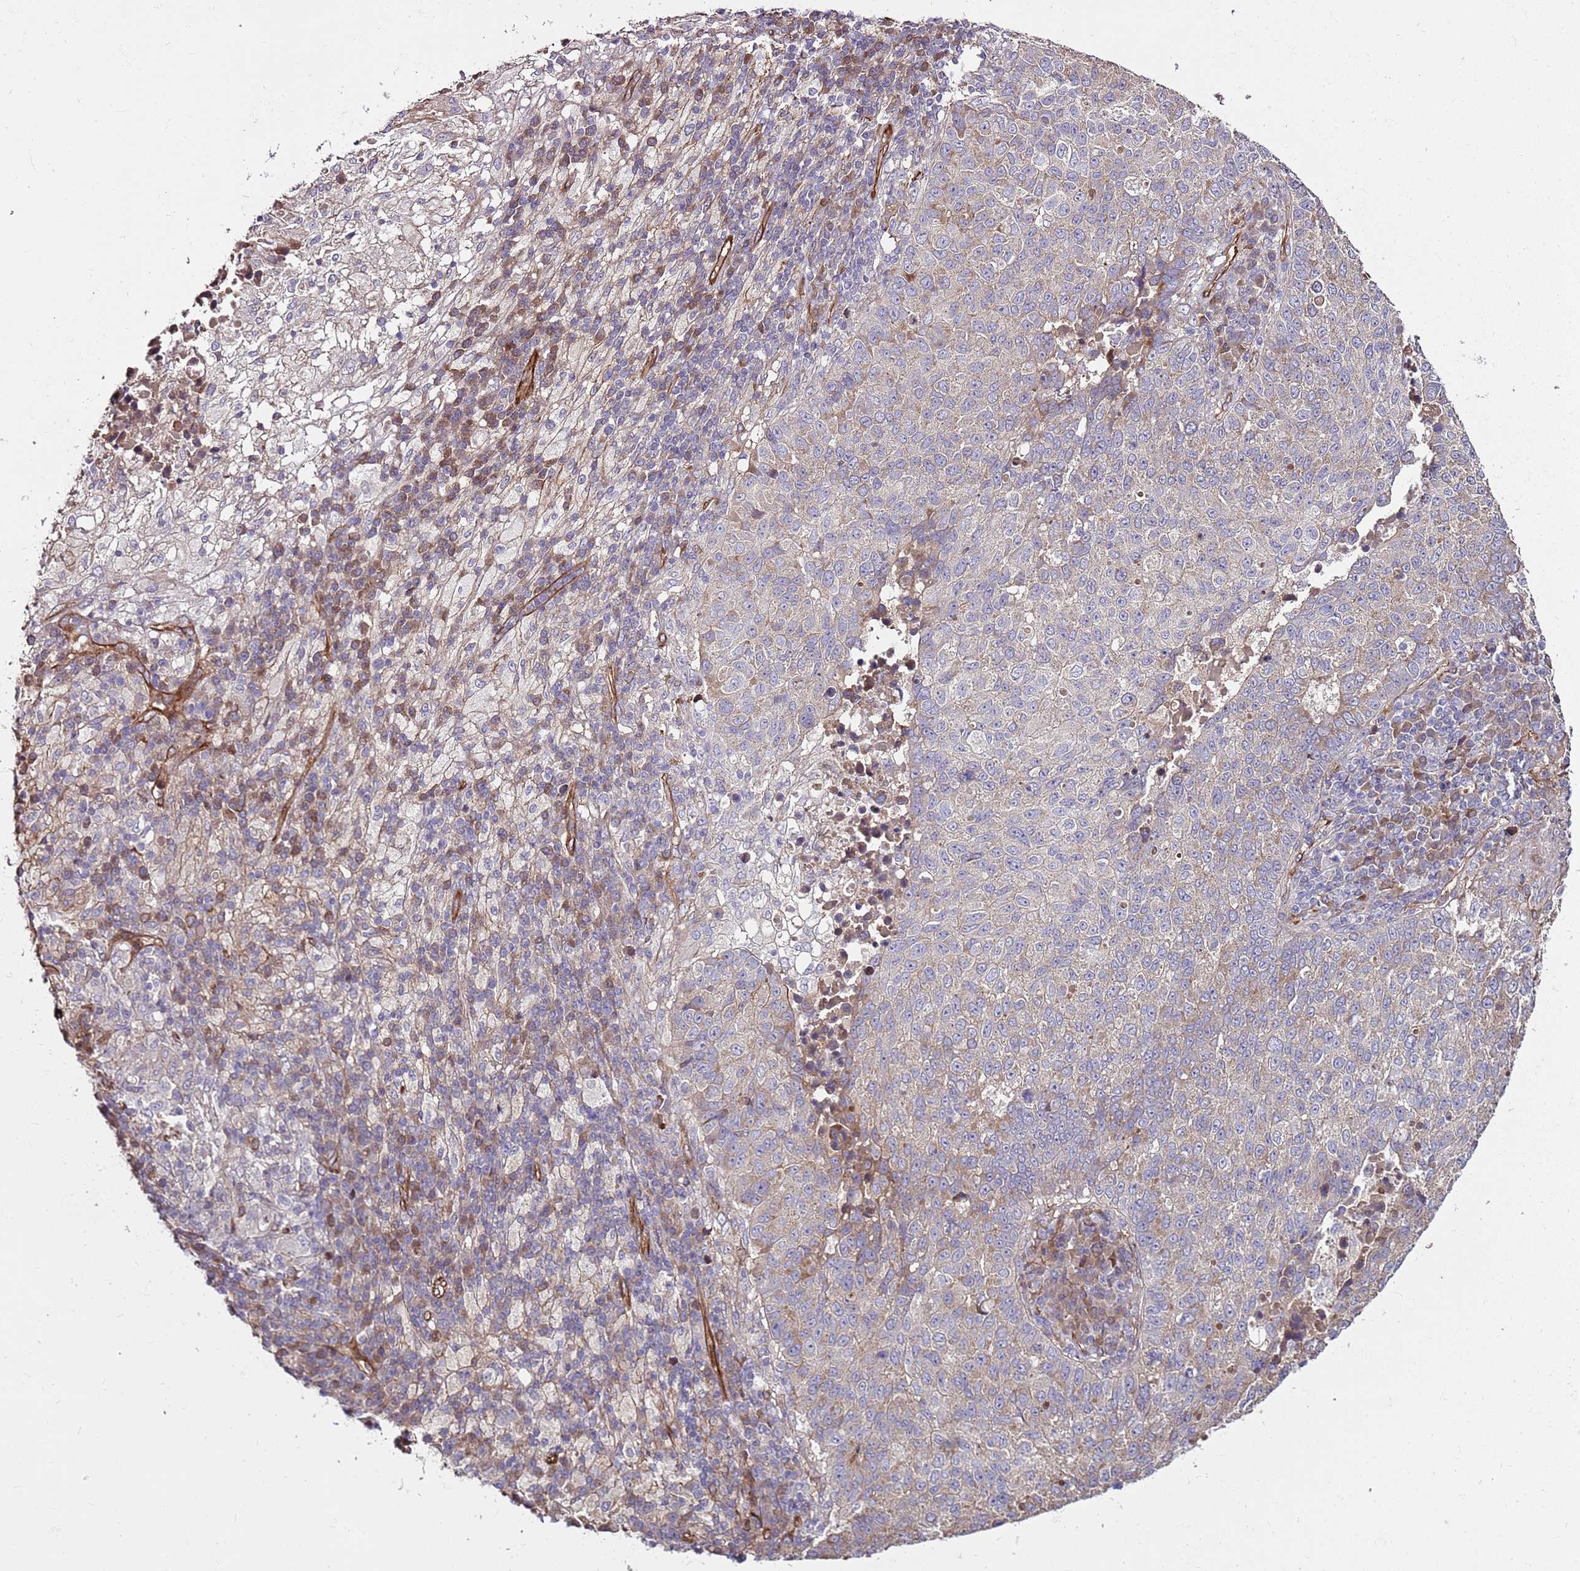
{"staining": {"intensity": "negative", "quantity": "none", "location": "none"}, "tissue": "lung cancer", "cell_type": "Tumor cells", "image_type": "cancer", "snomed": [{"axis": "morphology", "description": "Squamous cell carcinoma, NOS"}, {"axis": "topography", "description": "Lung"}], "caption": "High power microscopy micrograph of an immunohistochemistry (IHC) image of lung cancer, revealing no significant expression in tumor cells.", "gene": "ZNF827", "patient": {"sex": "male", "age": 73}}